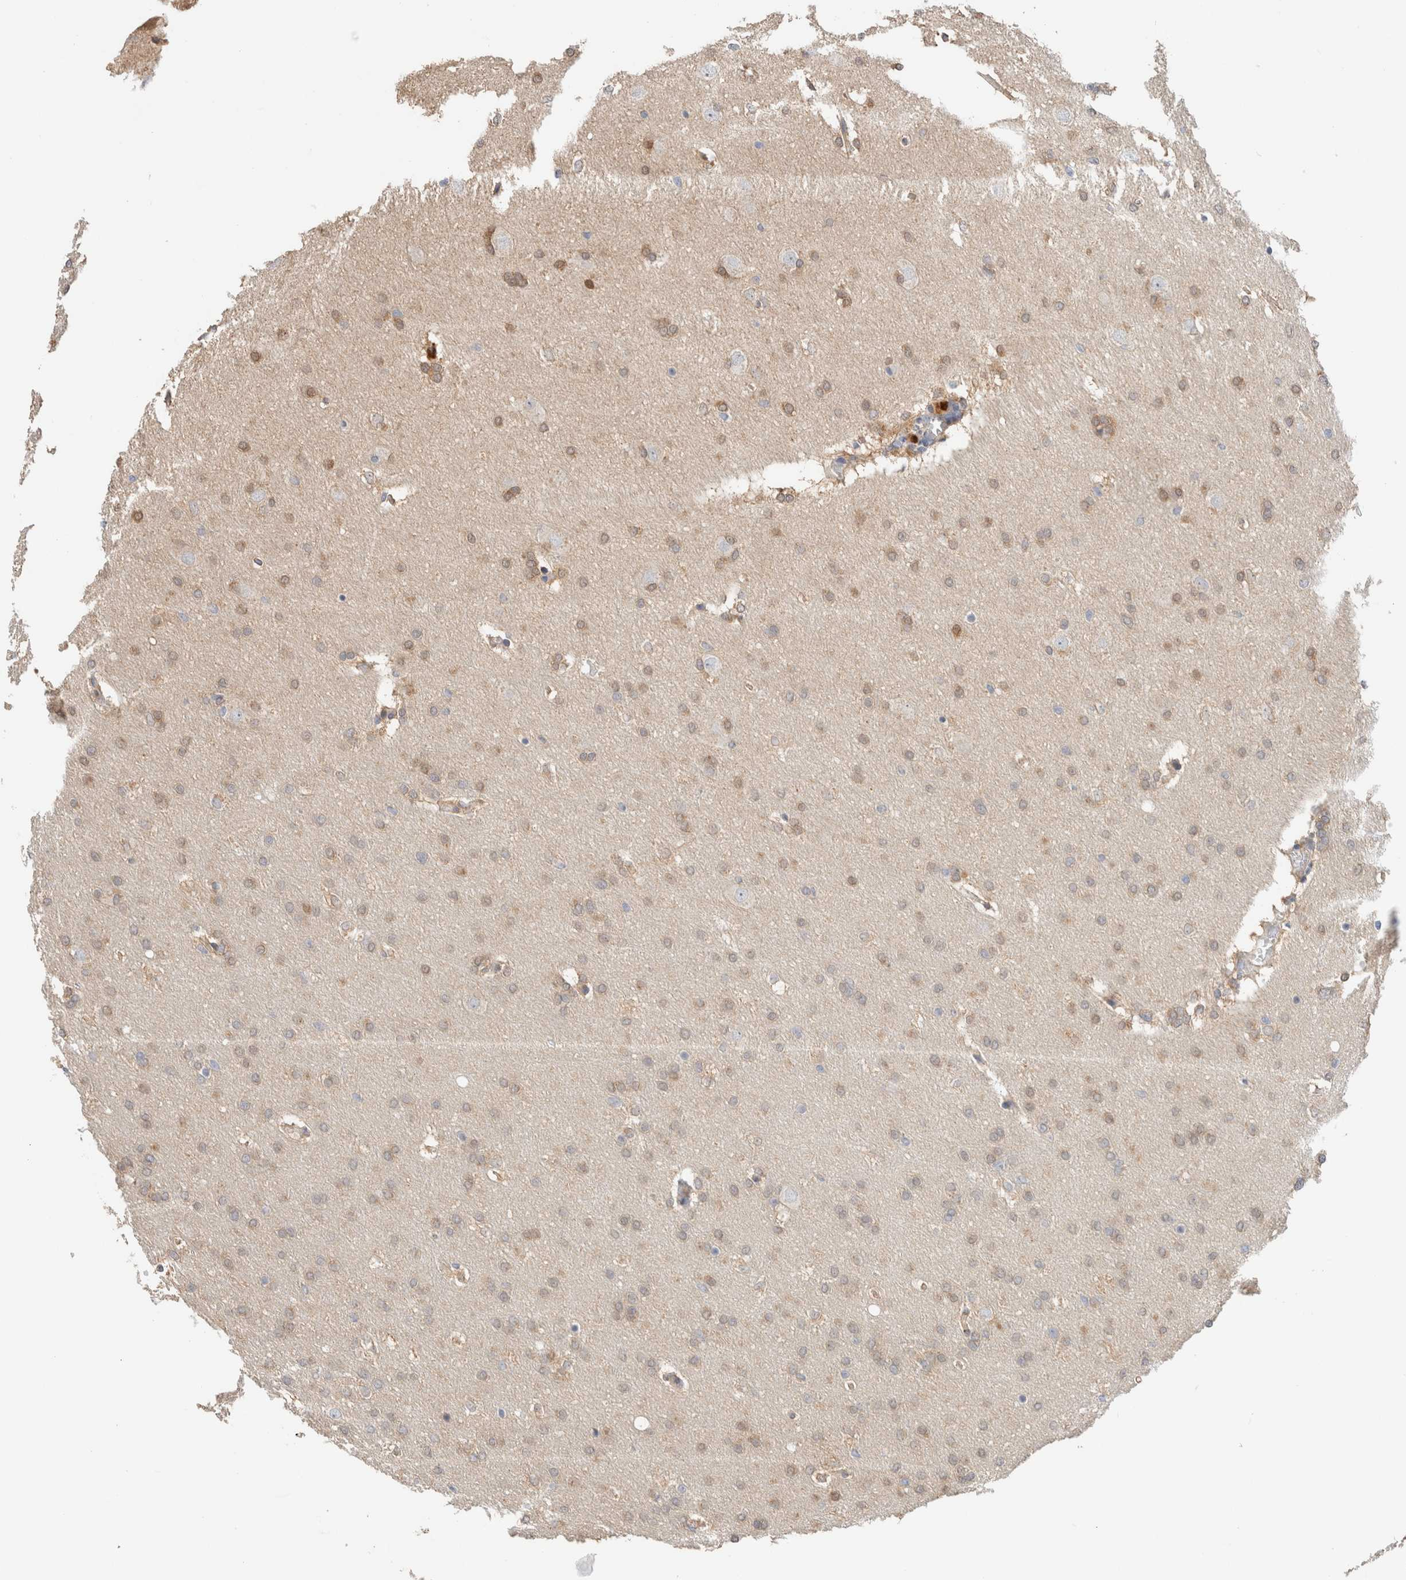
{"staining": {"intensity": "weak", "quantity": "25%-75%", "location": "cytoplasmic/membranous"}, "tissue": "glioma", "cell_type": "Tumor cells", "image_type": "cancer", "snomed": [{"axis": "morphology", "description": "Glioma, malignant, Low grade"}, {"axis": "topography", "description": "Brain"}], "caption": "The photomicrograph reveals a brown stain indicating the presence of a protein in the cytoplasmic/membranous of tumor cells in glioma. (DAB = brown stain, brightfield microscopy at high magnification).", "gene": "CA13", "patient": {"sex": "female", "age": 37}}